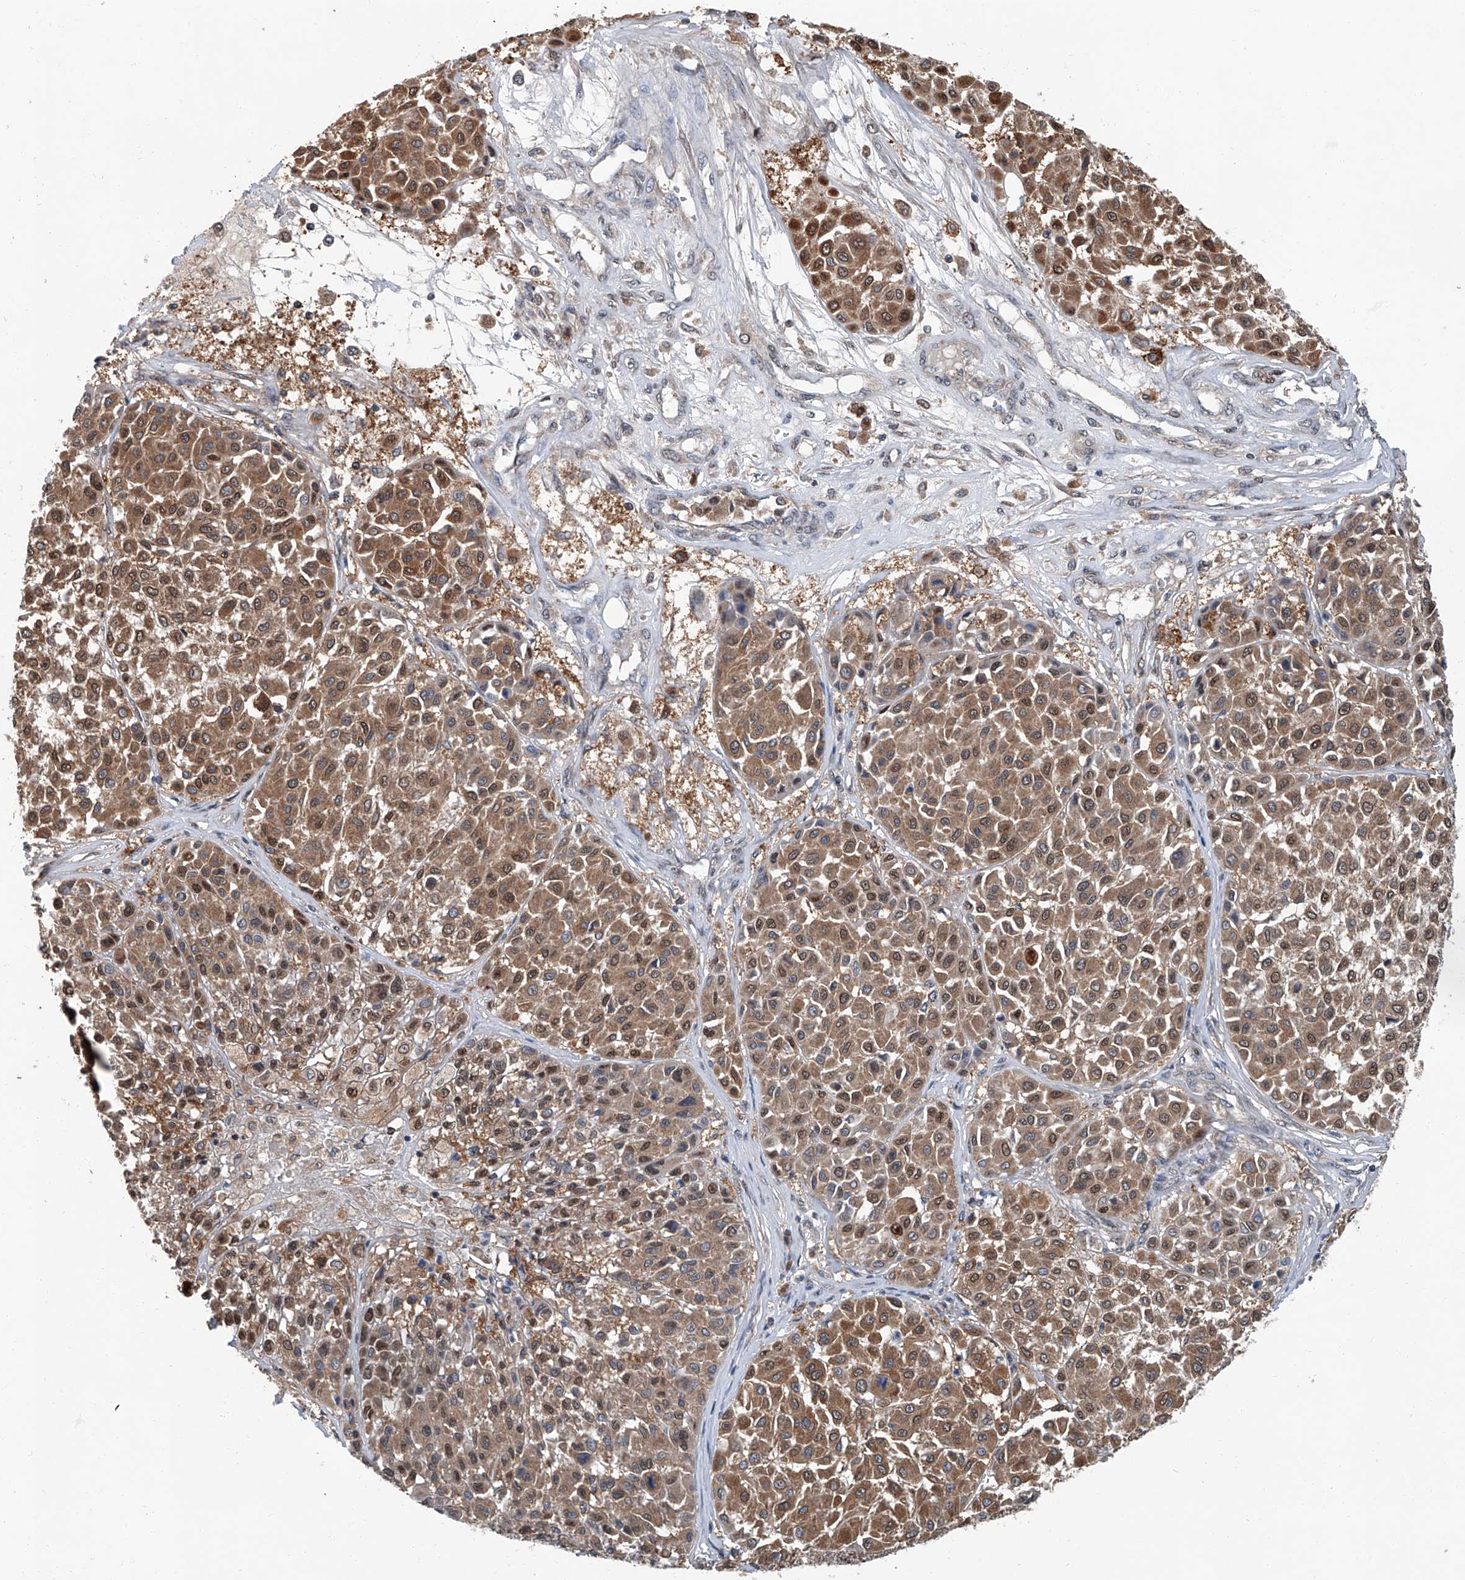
{"staining": {"intensity": "moderate", "quantity": ">75%", "location": "cytoplasmic/membranous,nuclear"}, "tissue": "melanoma", "cell_type": "Tumor cells", "image_type": "cancer", "snomed": [{"axis": "morphology", "description": "Malignant melanoma, Metastatic site"}, {"axis": "topography", "description": "Soft tissue"}], "caption": "Protein expression analysis of human malignant melanoma (metastatic site) reveals moderate cytoplasmic/membranous and nuclear positivity in about >75% of tumor cells.", "gene": "CLK1", "patient": {"sex": "male", "age": 41}}